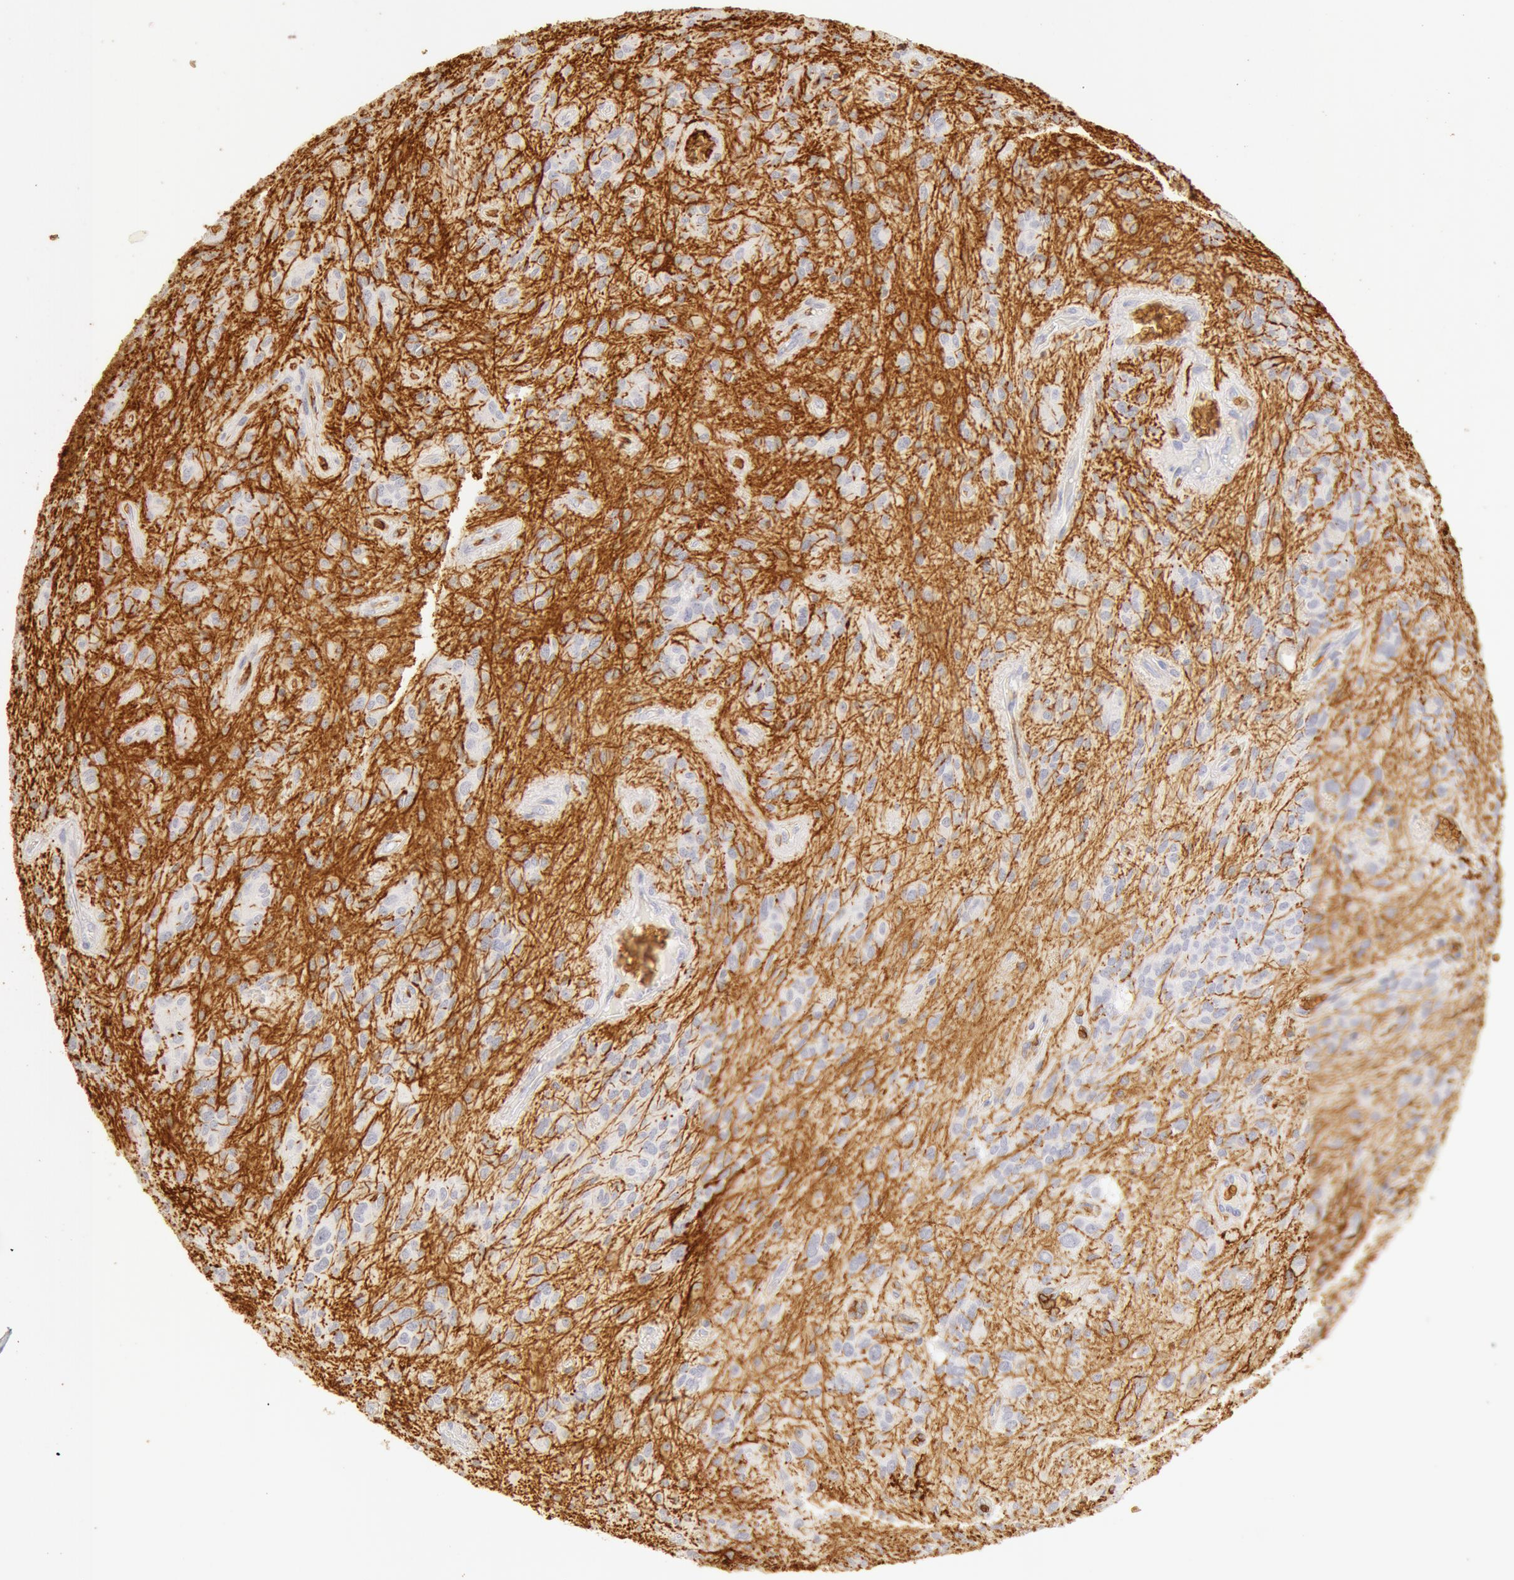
{"staining": {"intensity": "negative", "quantity": "none", "location": "none"}, "tissue": "glioma", "cell_type": "Tumor cells", "image_type": "cancer", "snomed": [{"axis": "morphology", "description": "Glioma, malignant, Low grade"}, {"axis": "topography", "description": "Brain"}], "caption": "Tumor cells are negative for protein expression in human glioma.", "gene": "AQP1", "patient": {"sex": "female", "age": 15}}